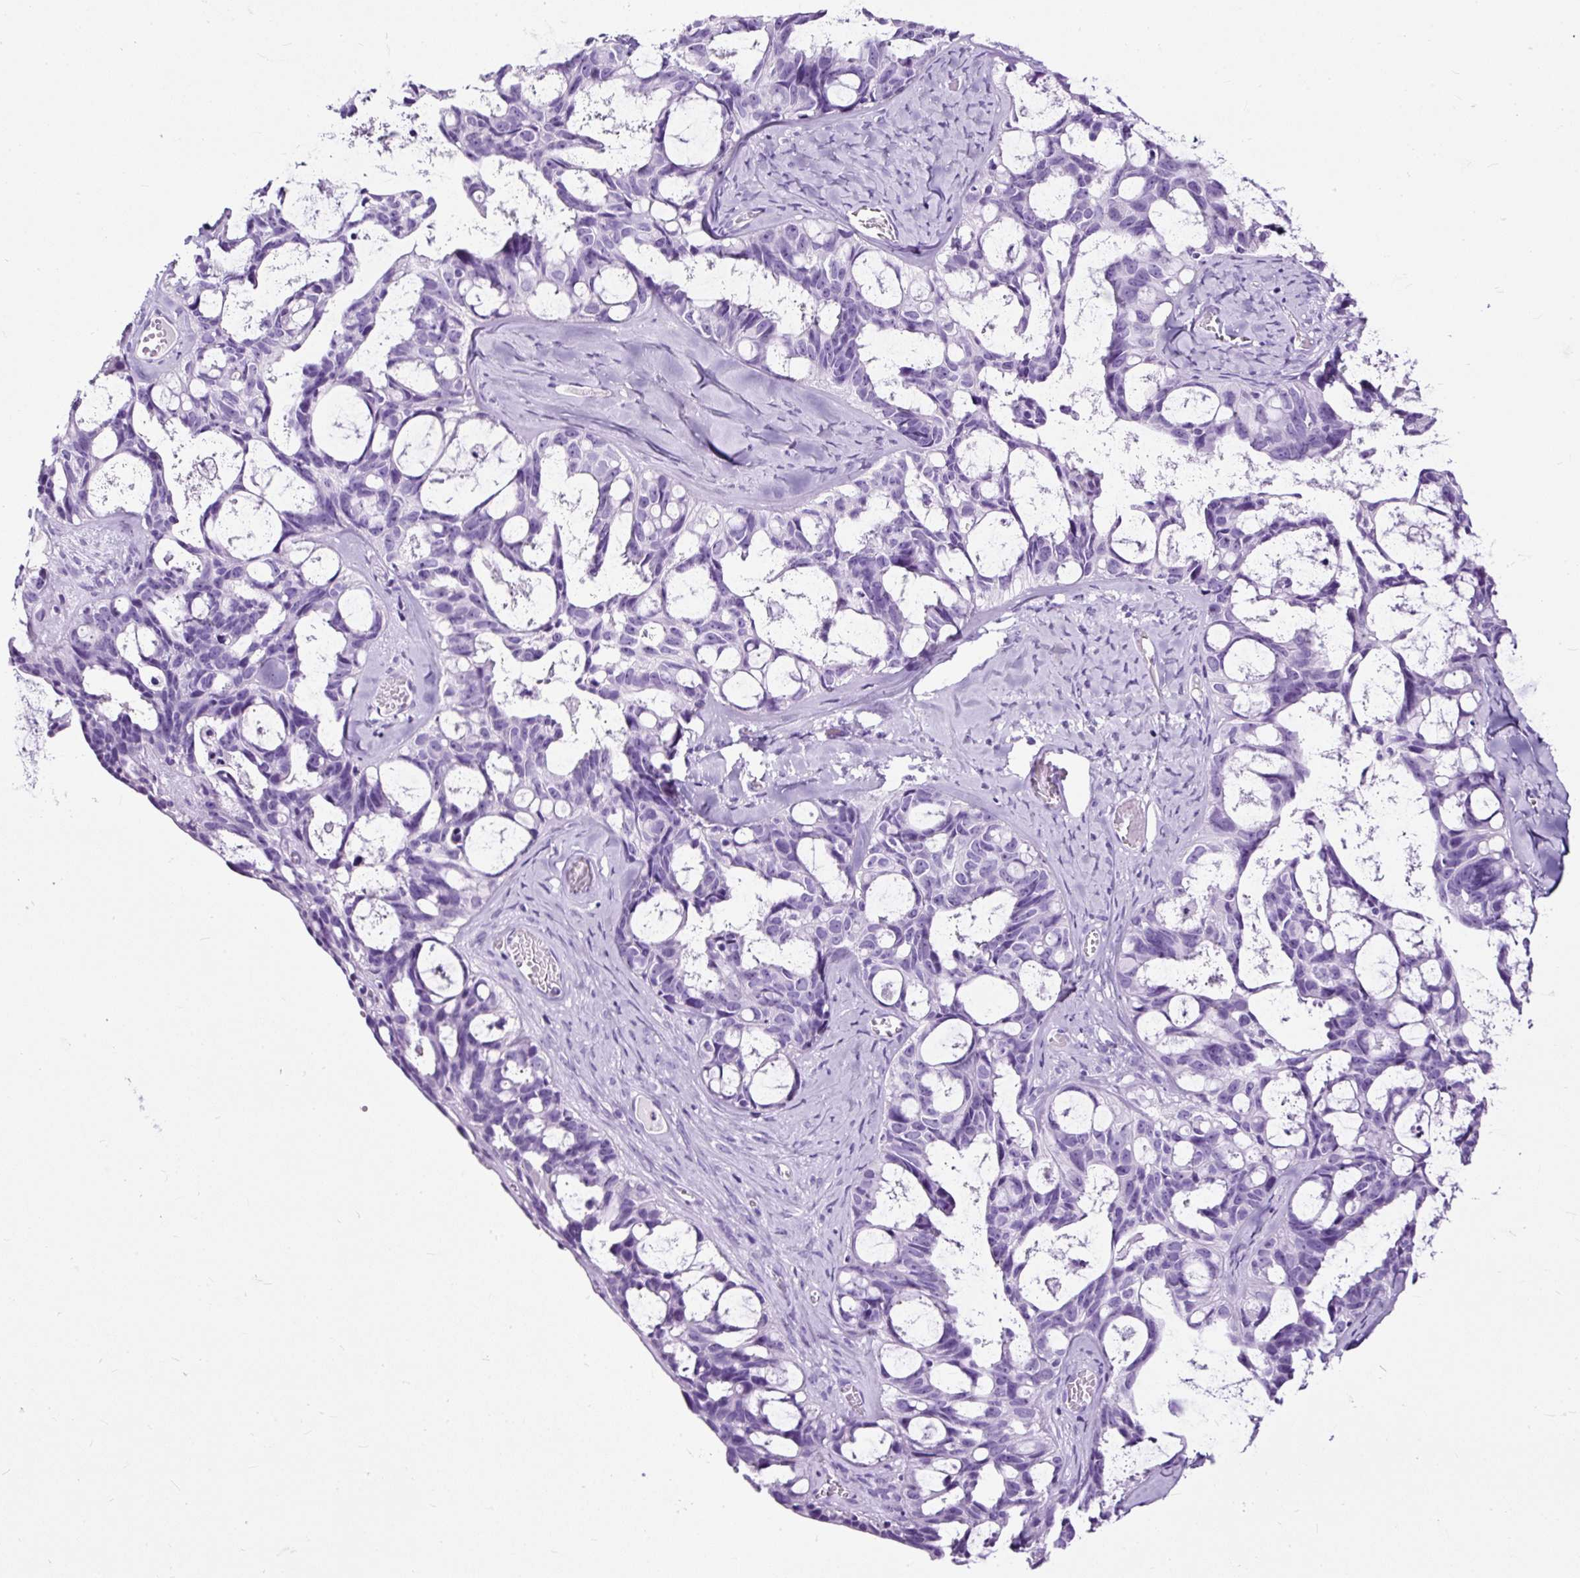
{"staining": {"intensity": "negative", "quantity": "none", "location": "none"}, "tissue": "ovarian cancer", "cell_type": "Tumor cells", "image_type": "cancer", "snomed": [{"axis": "morphology", "description": "Cystadenocarcinoma, serous, NOS"}, {"axis": "topography", "description": "Ovary"}], "caption": "Immunohistochemistry photomicrograph of neoplastic tissue: ovarian serous cystadenocarcinoma stained with DAB shows no significant protein expression in tumor cells. Nuclei are stained in blue.", "gene": "NTS", "patient": {"sex": "female", "age": 69}}